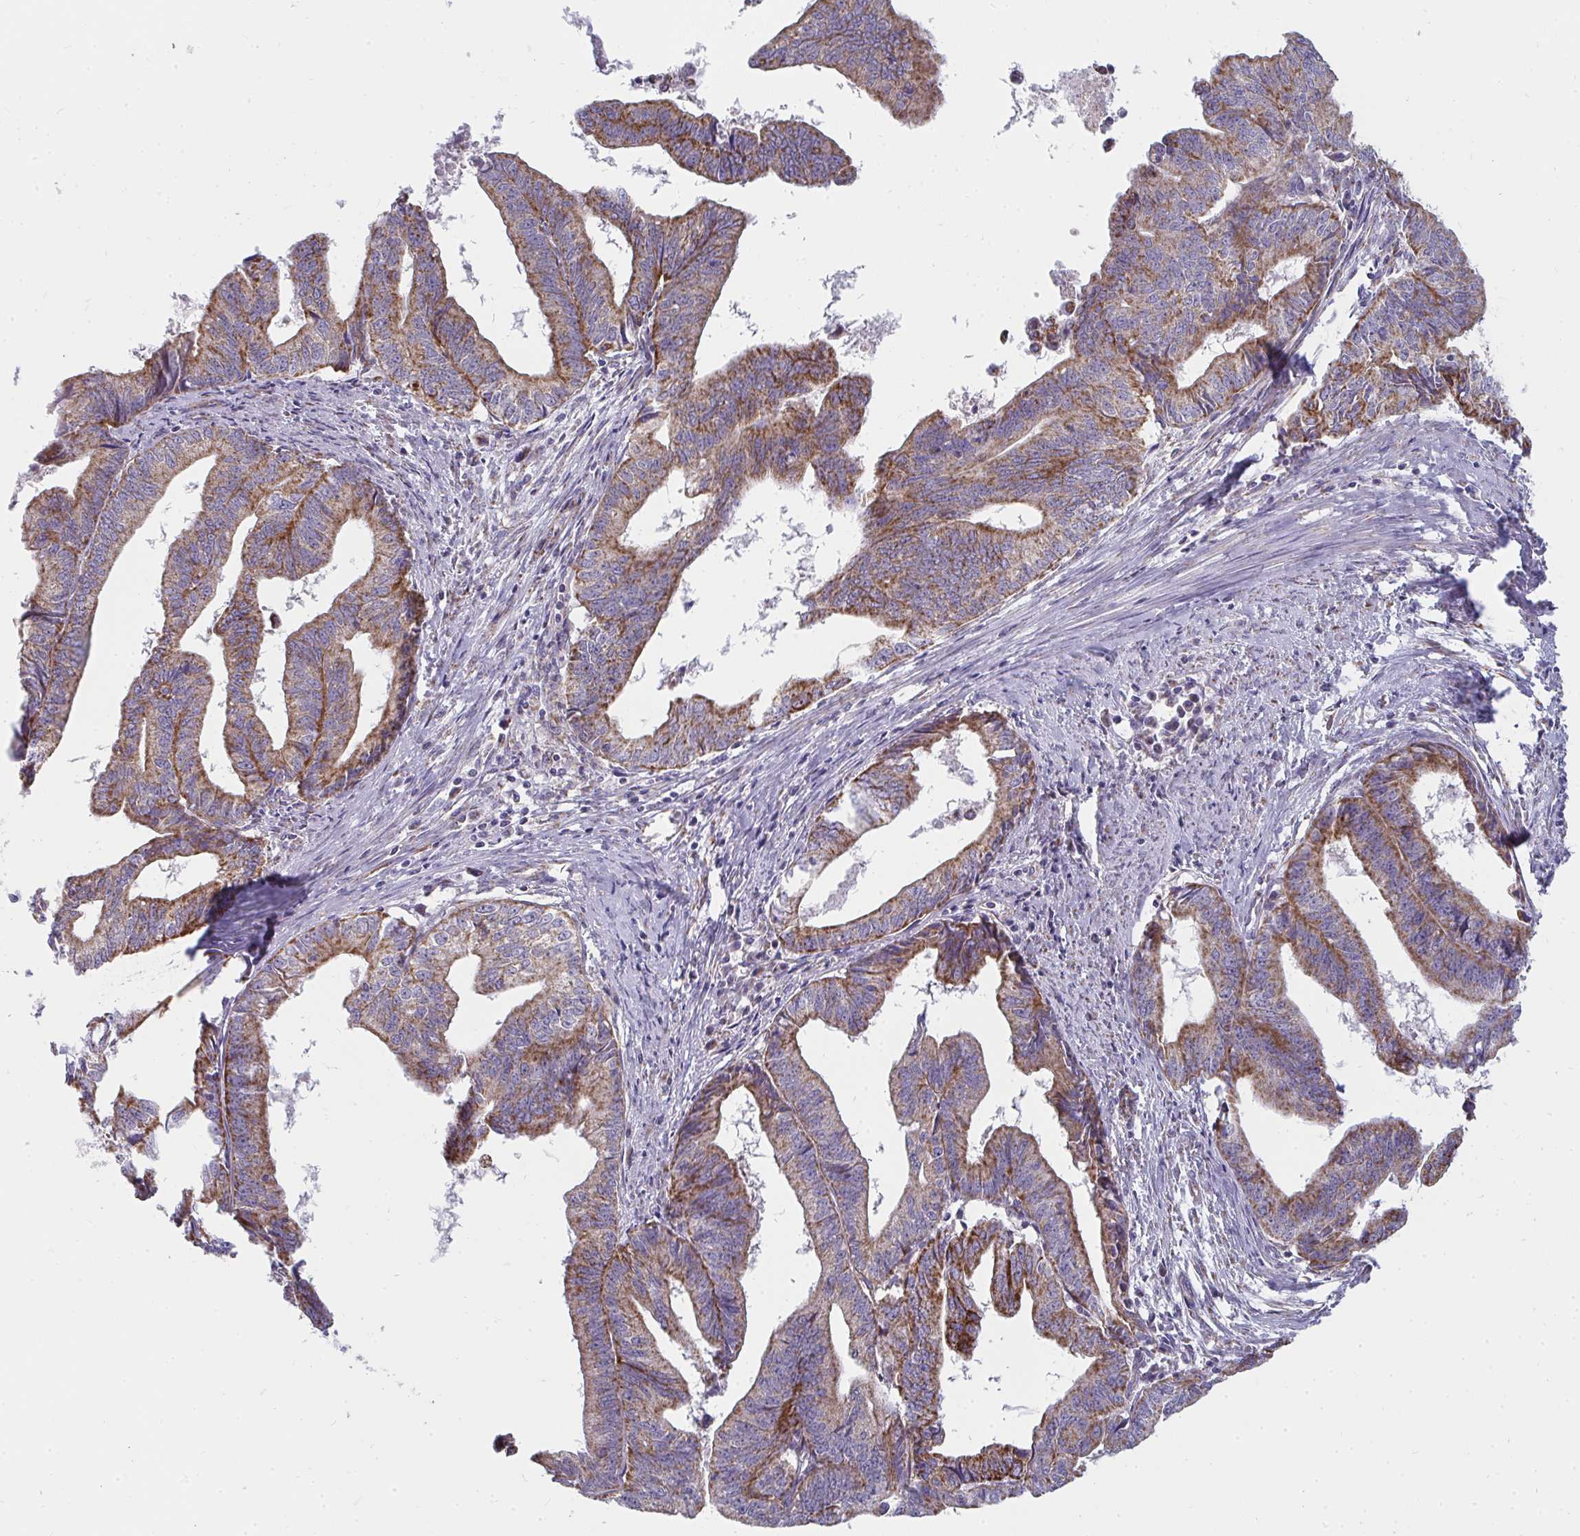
{"staining": {"intensity": "strong", "quantity": ">75%", "location": "cytoplasmic/membranous"}, "tissue": "endometrial cancer", "cell_type": "Tumor cells", "image_type": "cancer", "snomed": [{"axis": "morphology", "description": "Adenocarcinoma, NOS"}, {"axis": "topography", "description": "Endometrium"}], "caption": "A high-resolution histopathology image shows IHC staining of endometrial adenocarcinoma, which reveals strong cytoplasmic/membranous staining in approximately >75% of tumor cells.", "gene": "FAHD1", "patient": {"sex": "female", "age": 65}}